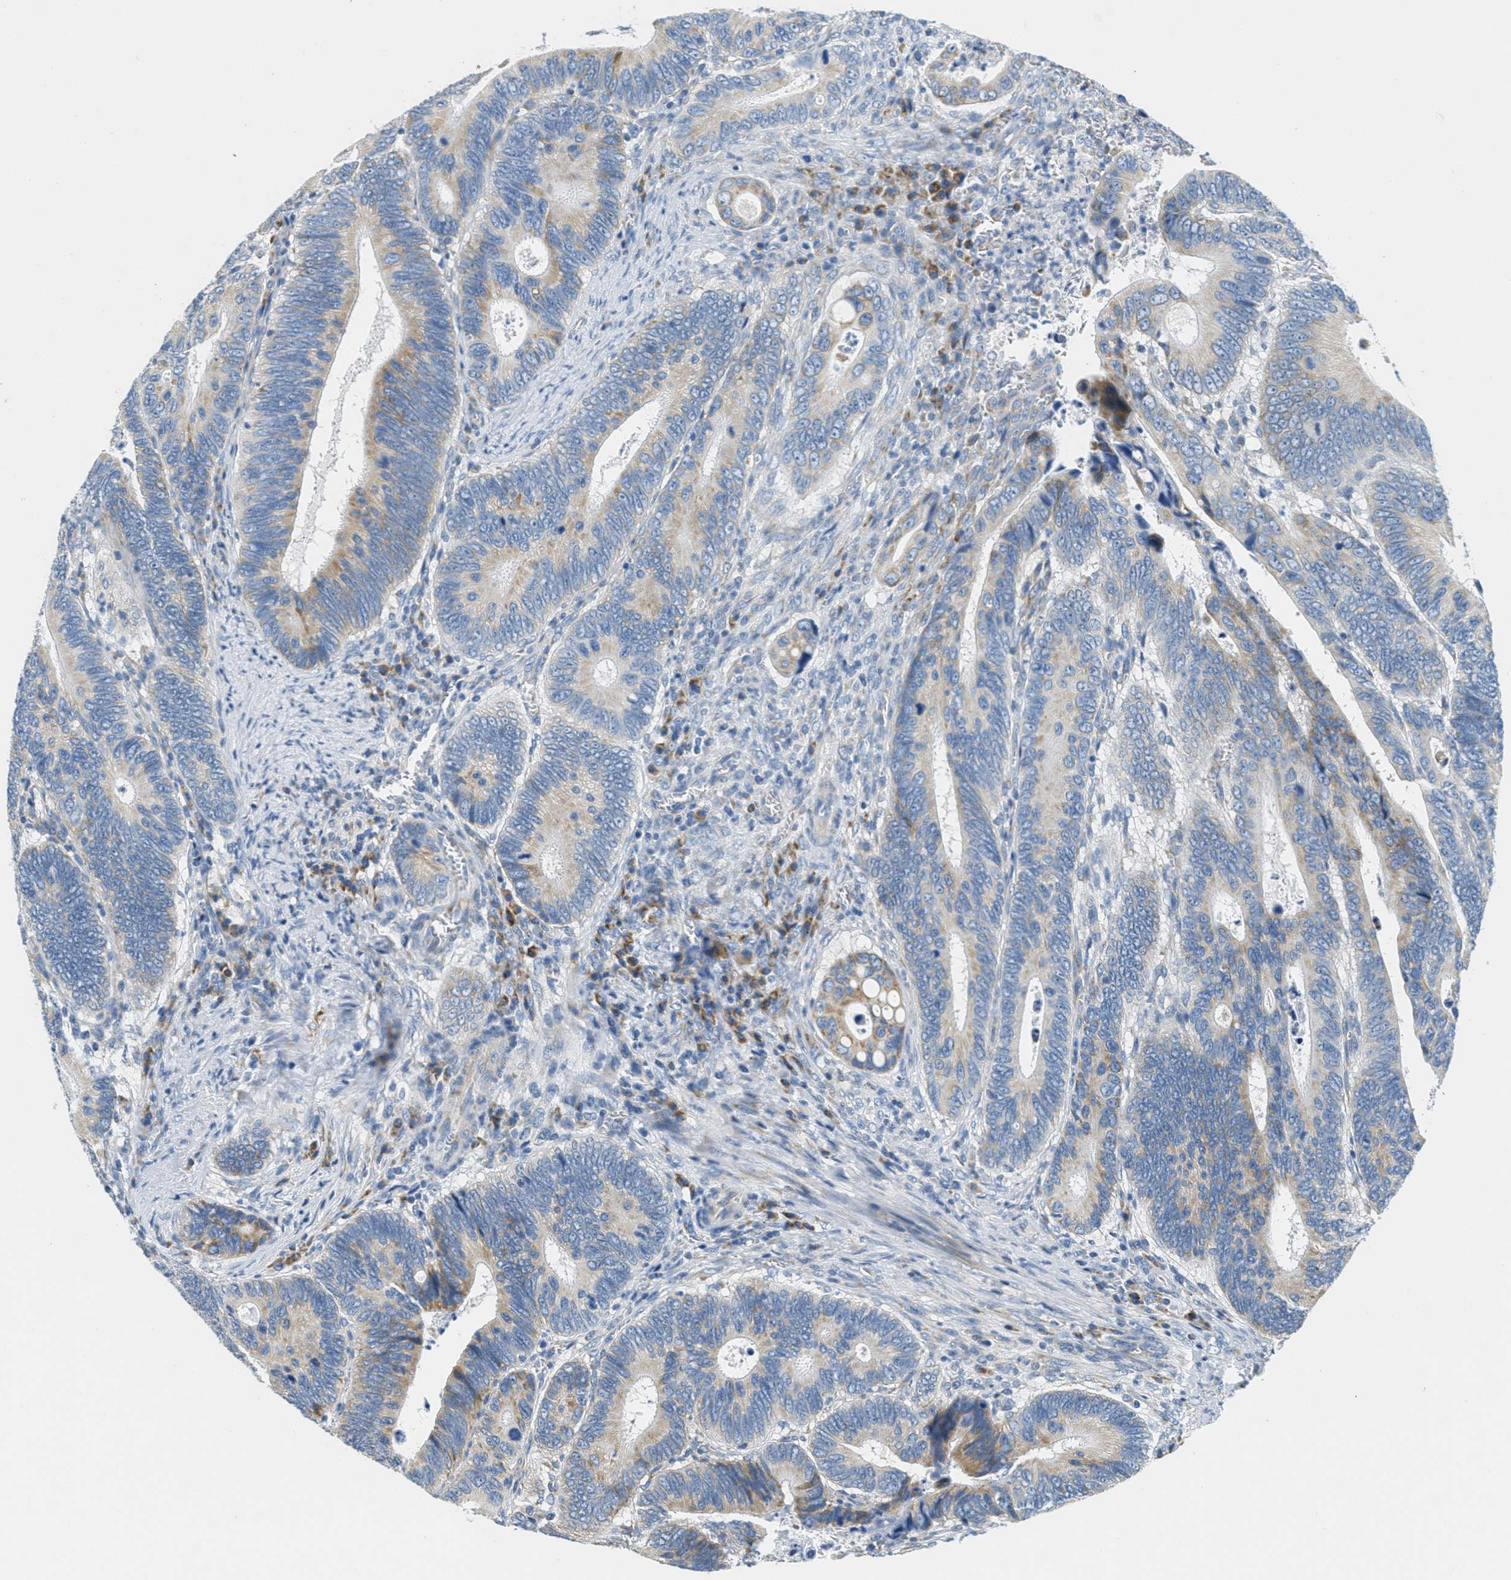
{"staining": {"intensity": "weak", "quantity": "25%-75%", "location": "cytoplasmic/membranous"}, "tissue": "colorectal cancer", "cell_type": "Tumor cells", "image_type": "cancer", "snomed": [{"axis": "morphology", "description": "Inflammation, NOS"}, {"axis": "morphology", "description": "Adenocarcinoma, NOS"}, {"axis": "topography", "description": "Colon"}], "caption": "Protein staining shows weak cytoplasmic/membranous positivity in about 25%-75% of tumor cells in colorectal cancer. The staining was performed using DAB (3,3'-diaminobenzidine), with brown indicating positive protein expression. Nuclei are stained blue with hematoxylin.", "gene": "CA4", "patient": {"sex": "male", "age": 72}}